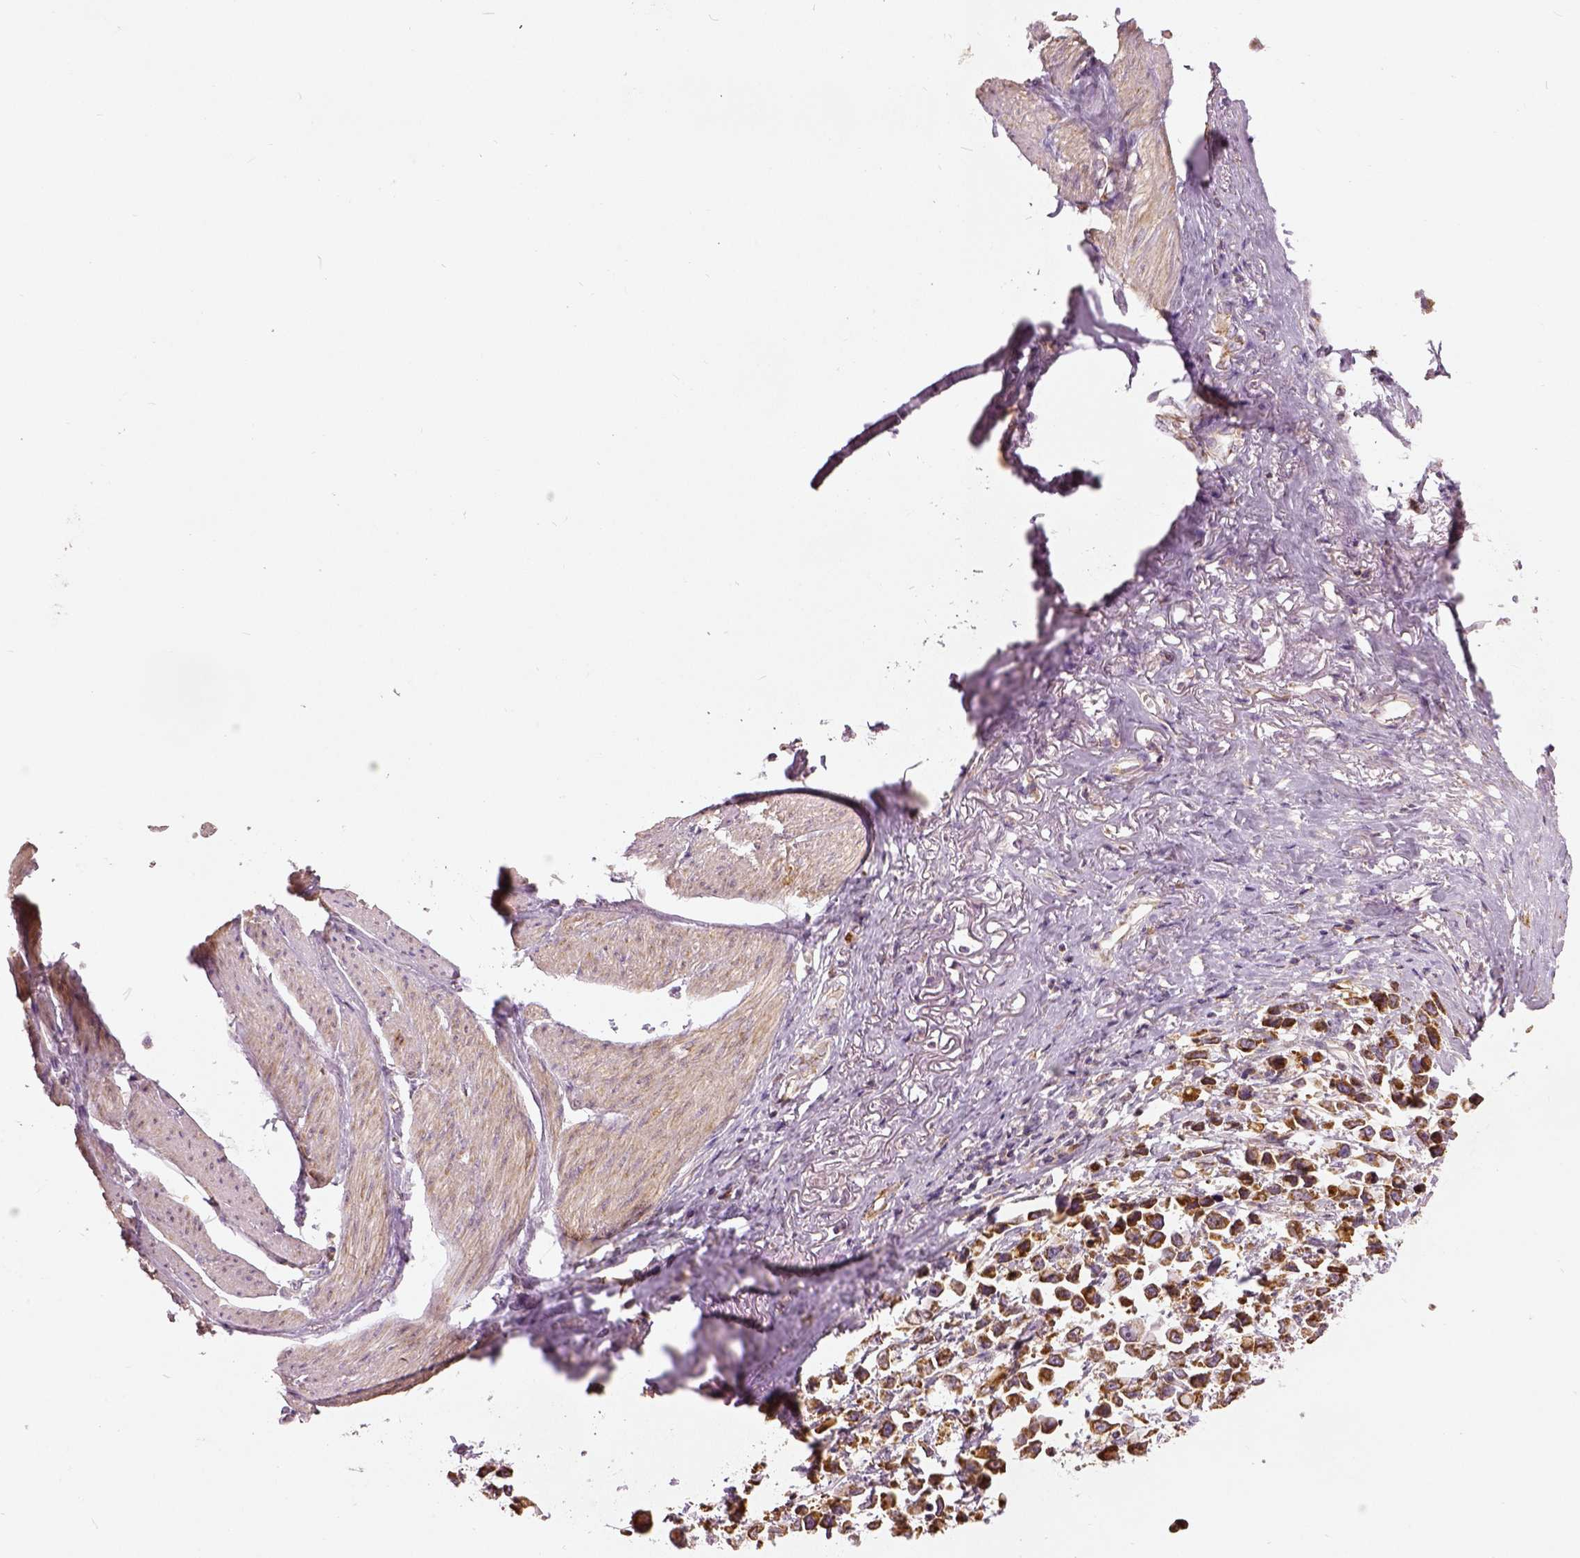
{"staining": {"intensity": "strong", "quantity": ">75%", "location": "cytoplasmic/membranous"}, "tissue": "stomach cancer", "cell_type": "Tumor cells", "image_type": "cancer", "snomed": [{"axis": "morphology", "description": "Adenocarcinoma, NOS"}, {"axis": "topography", "description": "Stomach"}], "caption": "Strong cytoplasmic/membranous expression is present in approximately >75% of tumor cells in adenocarcinoma (stomach).", "gene": "PGAM5", "patient": {"sex": "female", "age": 81}}